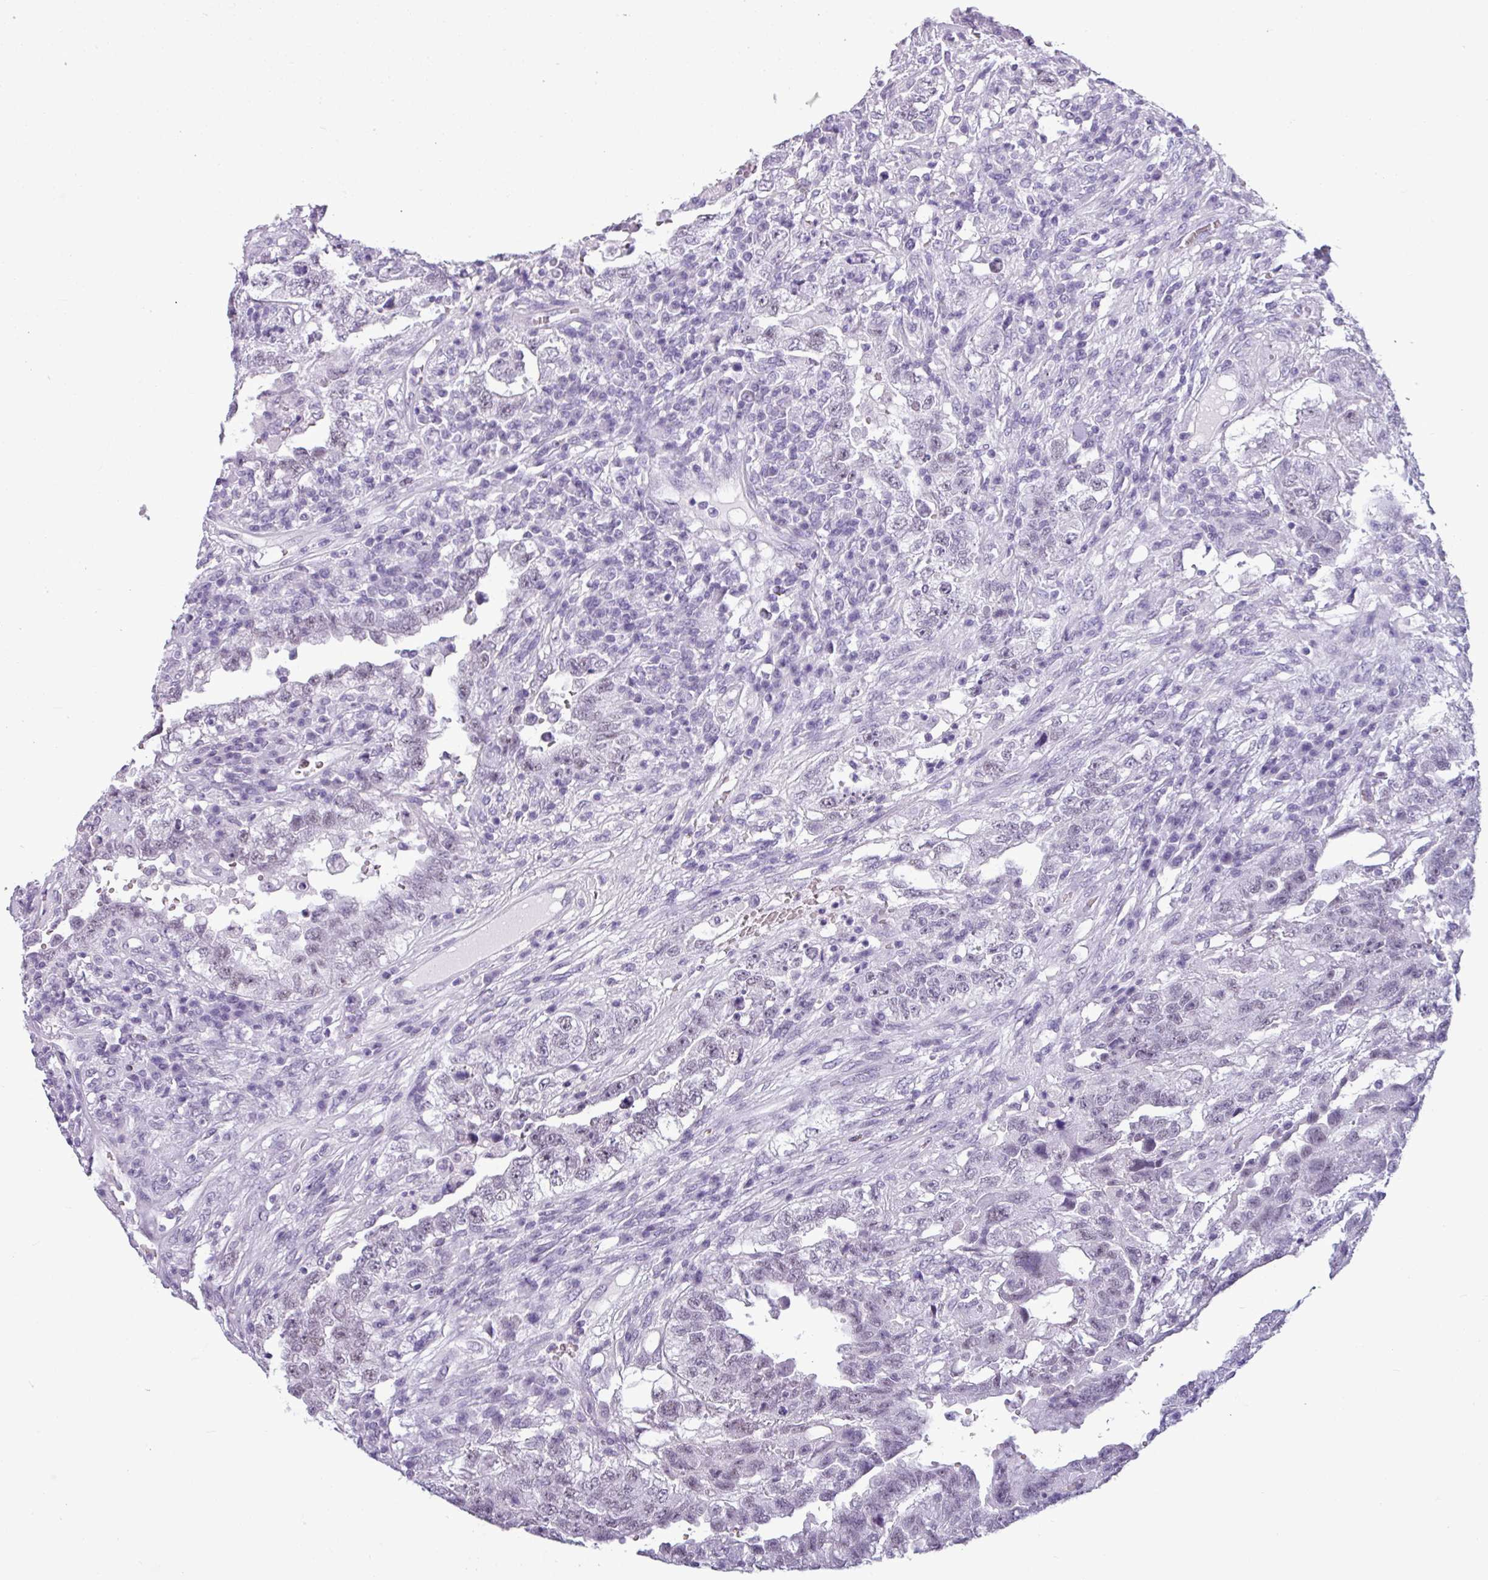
{"staining": {"intensity": "weak", "quantity": "<25%", "location": "nuclear"}, "tissue": "testis cancer", "cell_type": "Tumor cells", "image_type": "cancer", "snomed": [{"axis": "morphology", "description": "Carcinoma, Embryonal, NOS"}, {"axis": "topography", "description": "Testis"}], "caption": "Protein analysis of embryonal carcinoma (testis) demonstrates no significant positivity in tumor cells.", "gene": "SRGAP1", "patient": {"sex": "male", "age": 26}}